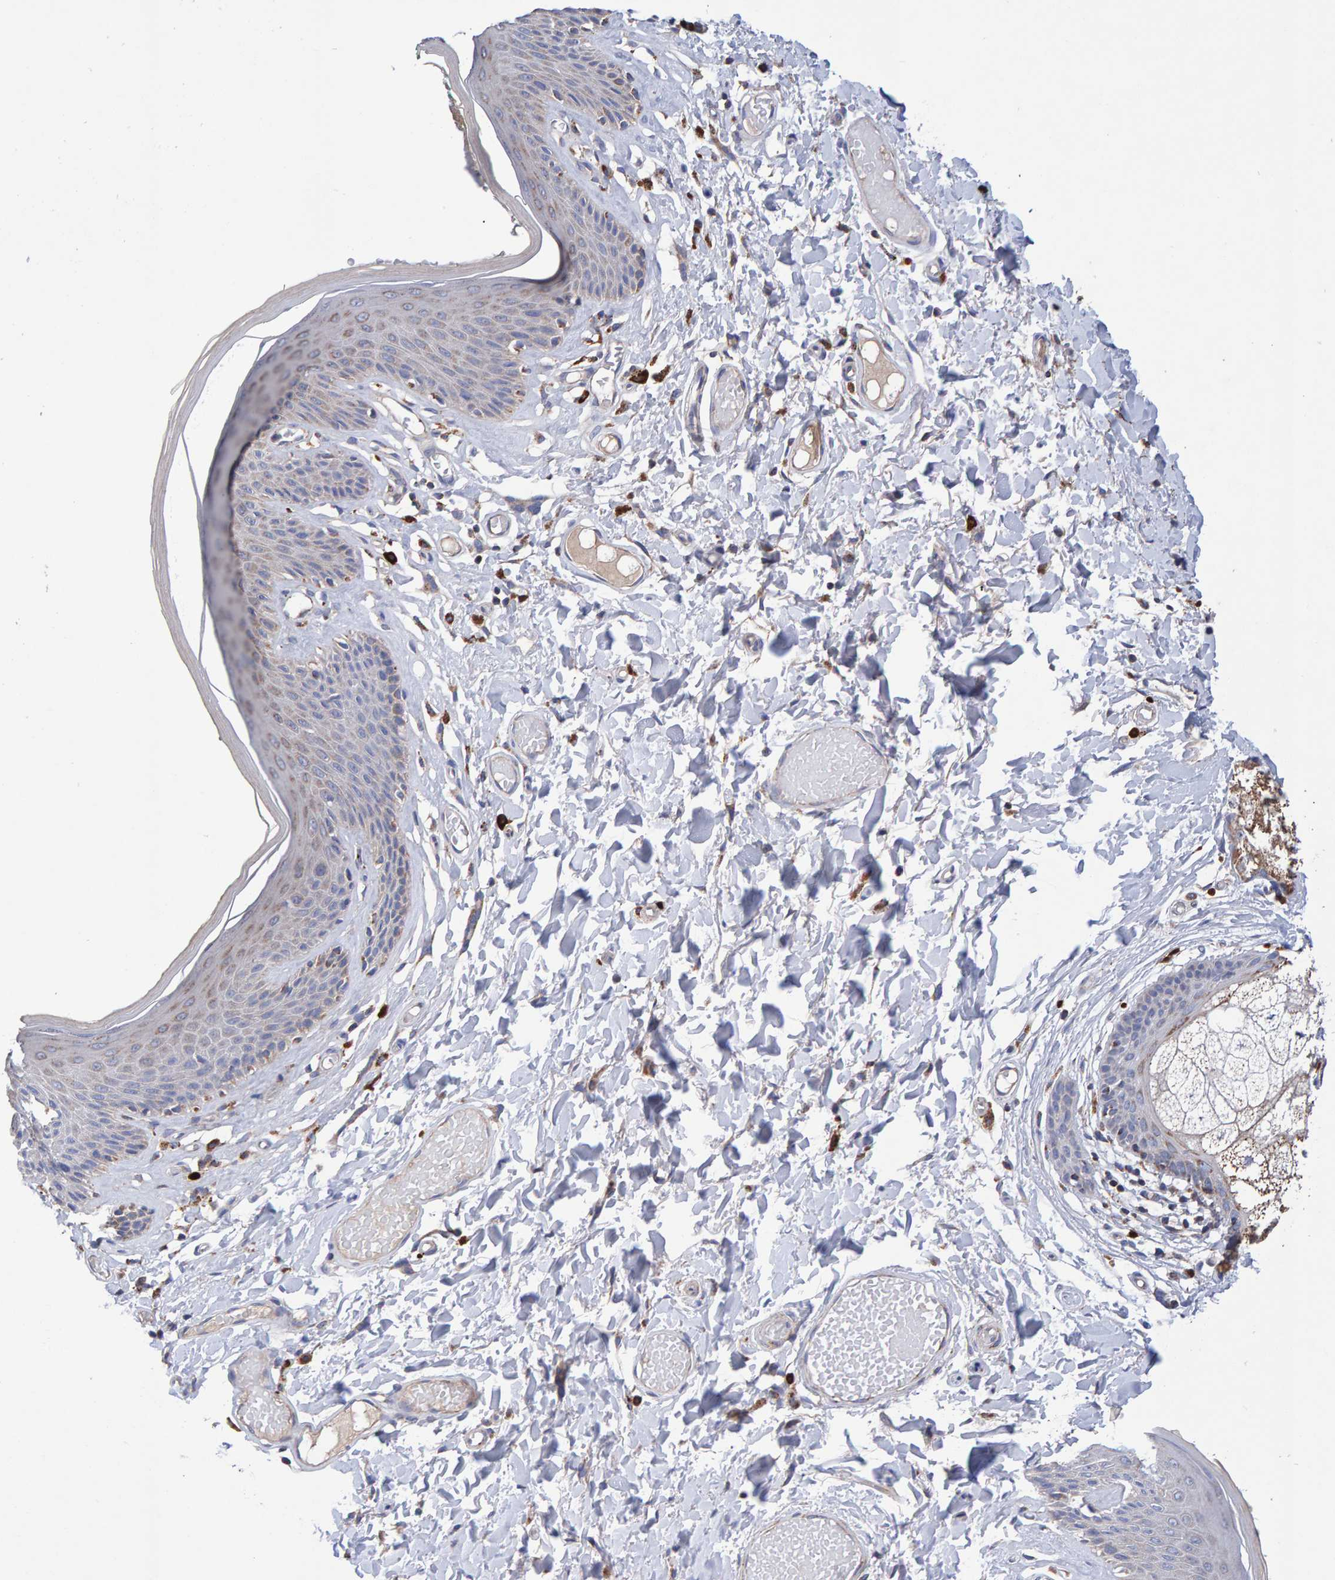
{"staining": {"intensity": "weak", "quantity": "25%-75%", "location": "cytoplasmic/membranous"}, "tissue": "skin", "cell_type": "Epidermal cells", "image_type": "normal", "snomed": [{"axis": "morphology", "description": "Normal tissue, NOS"}, {"axis": "topography", "description": "Vulva"}], "caption": "Immunohistochemistry micrograph of benign human skin stained for a protein (brown), which shows low levels of weak cytoplasmic/membranous expression in about 25%-75% of epidermal cells.", "gene": "EFR3A", "patient": {"sex": "female", "age": 73}}